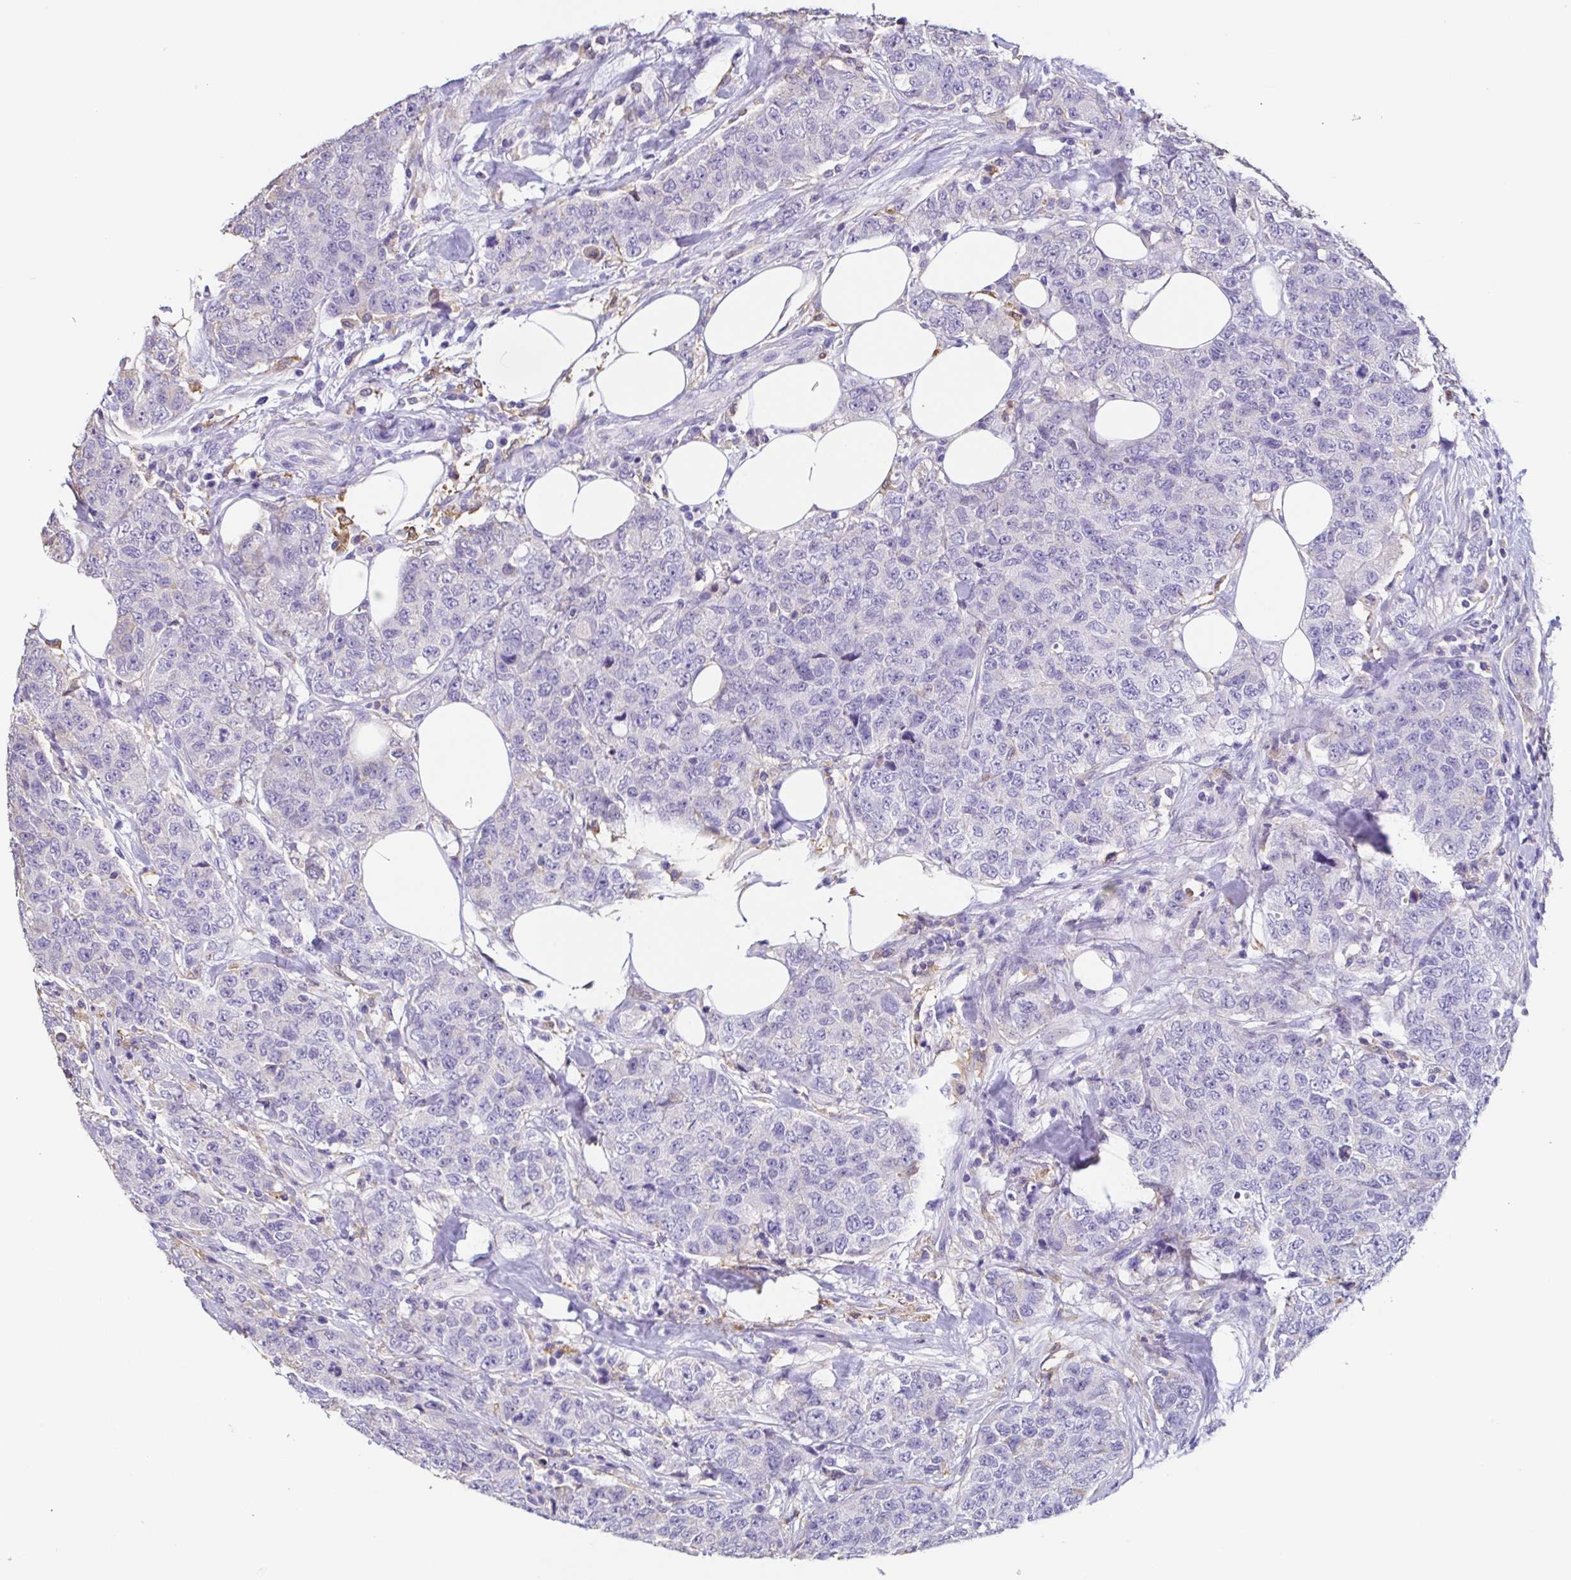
{"staining": {"intensity": "negative", "quantity": "none", "location": "none"}, "tissue": "urothelial cancer", "cell_type": "Tumor cells", "image_type": "cancer", "snomed": [{"axis": "morphology", "description": "Urothelial carcinoma, High grade"}, {"axis": "topography", "description": "Urinary bladder"}], "caption": "An immunohistochemistry (IHC) micrograph of urothelial cancer is shown. There is no staining in tumor cells of urothelial cancer. The staining is performed using DAB brown chromogen with nuclei counter-stained in using hematoxylin.", "gene": "ANXA10", "patient": {"sex": "female", "age": 78}}